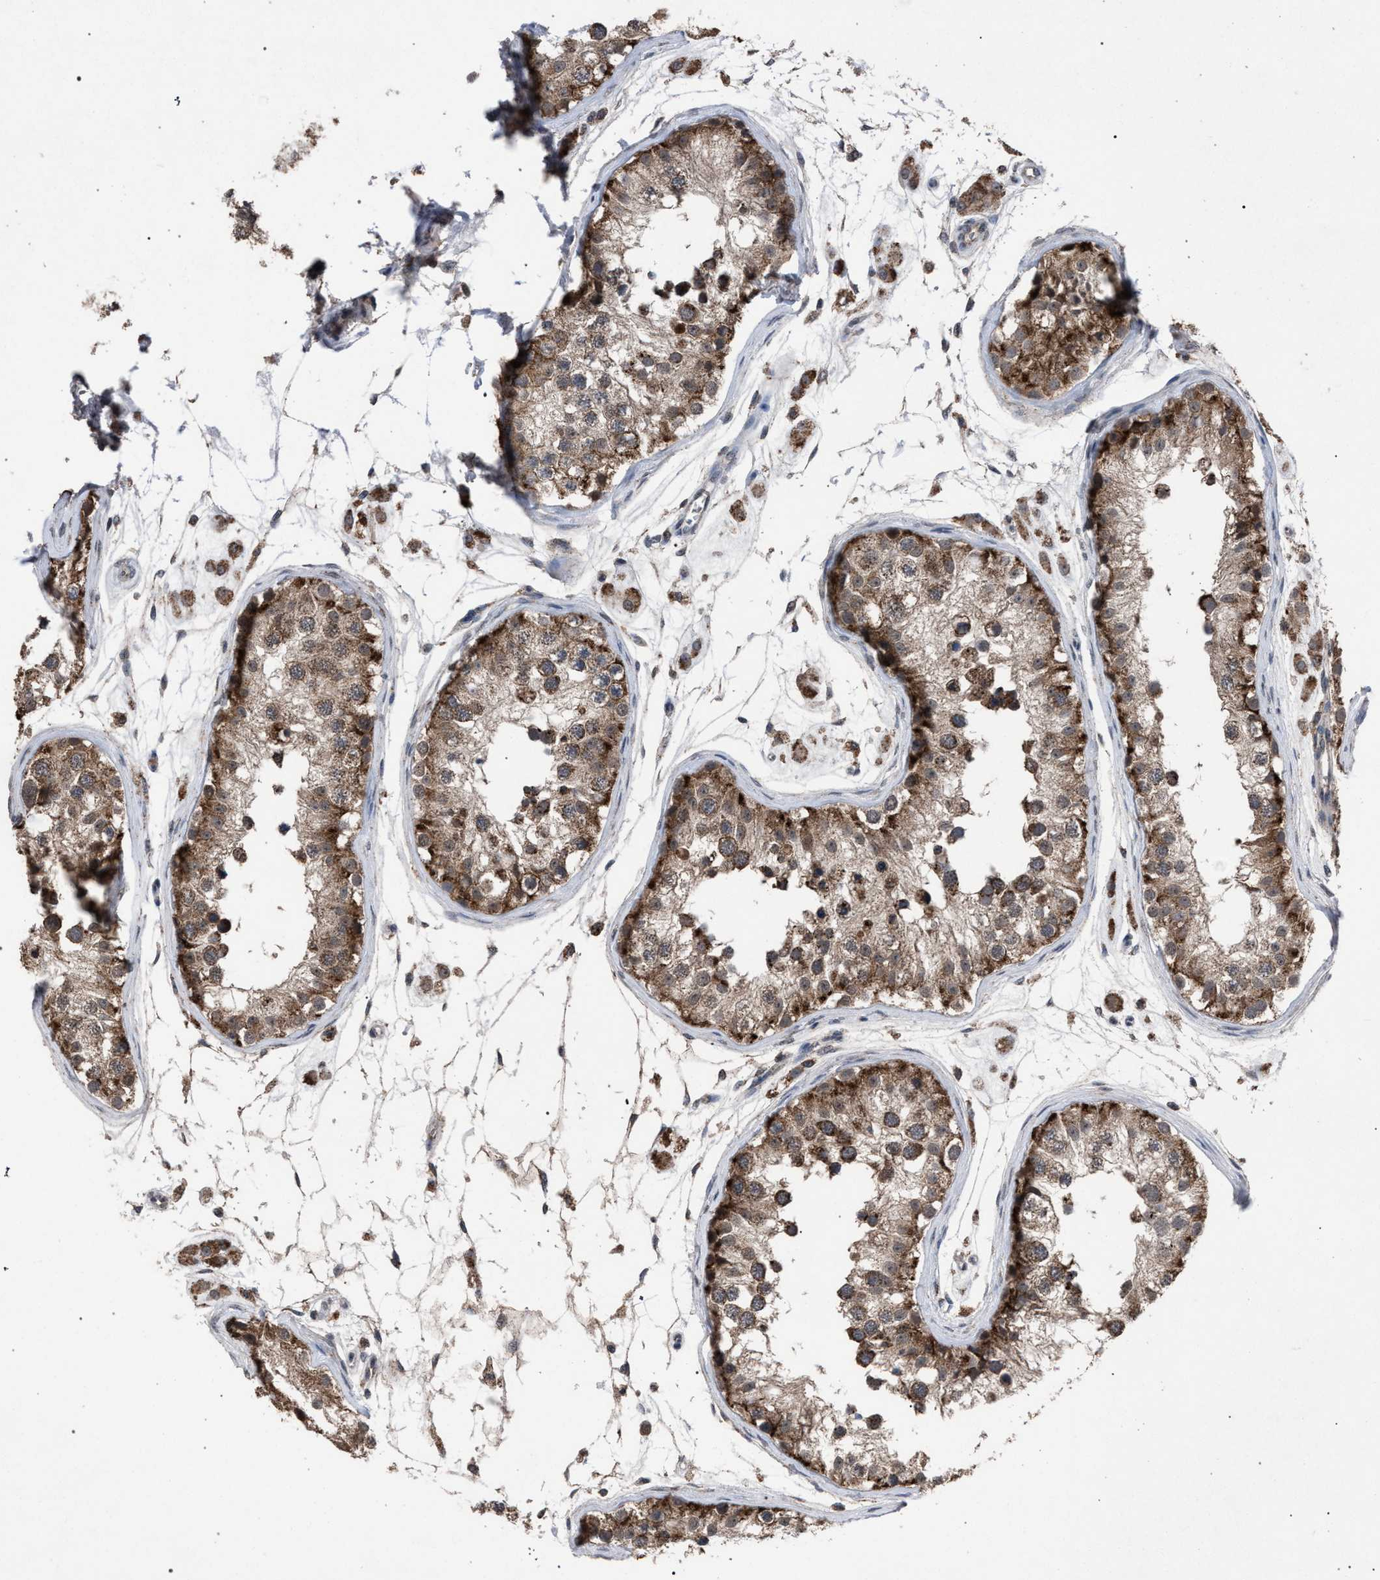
{"staining": {"intensity": "moderate", "quantity": ">75%", "location": "cytoplasmic/membranous"}, "tissue": "testis", "cell_type": "Cells in seminiferous ducts", "image_type": "normal", "snomed": [{"axis": "morphology", "description": "Normal tissue, NOS"}, {"axis": "morphology", "description": "Adenocarcinoma, metastatic, NOS"}, {"axis": "topography", "description": "Testis"}], "caption": "Immunohistochemistry (IHC) (DAB (3,3'-diaminobenzidine)) staining of normal human testis demonstrates moderate cytoplasmic/membranous protein staining in approximately >75% of cells in seminiferous ducts.", "gene": "HSD17B4", "patient": {"sex": "male", "age": 26}}